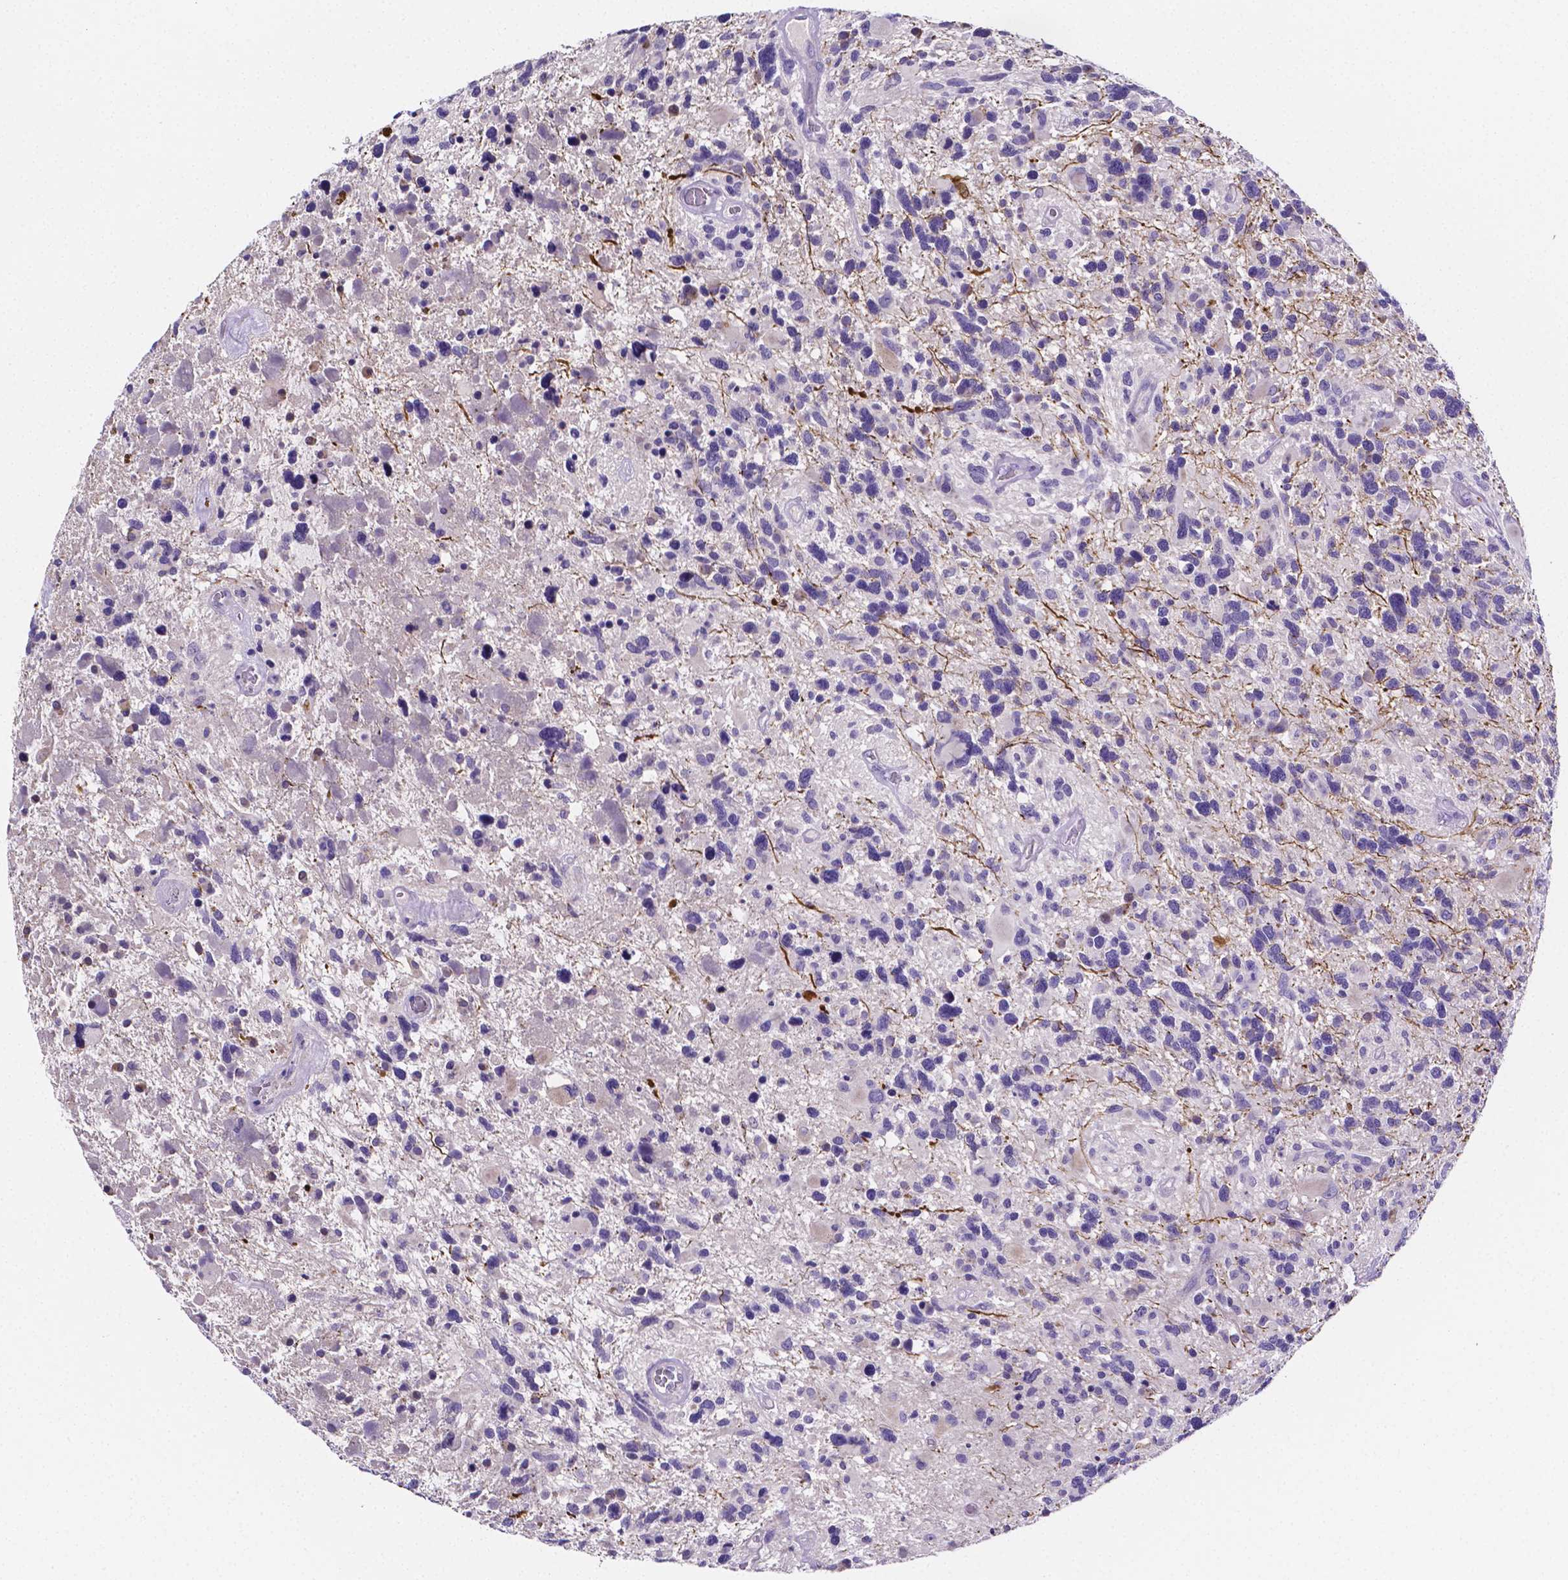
{"staining": {"intensity": "negative", "quantity": "none", "location": "none"}, "tissue": "glioma", "cell_type": "Tumor cells", "image_type": "cancer", "snomed": [{"axis": "morphology", "description": "Glioma, malignant, High grade"}, {"axis": "topography", "description": "Brain"}], "caption": "A high-resolution image shows IHC staining of malignant high-grade glioma, which displays no significant positivity in tumor cells.", "gene": "NRGN", "patient": {"sex": "male", "age": 49}}